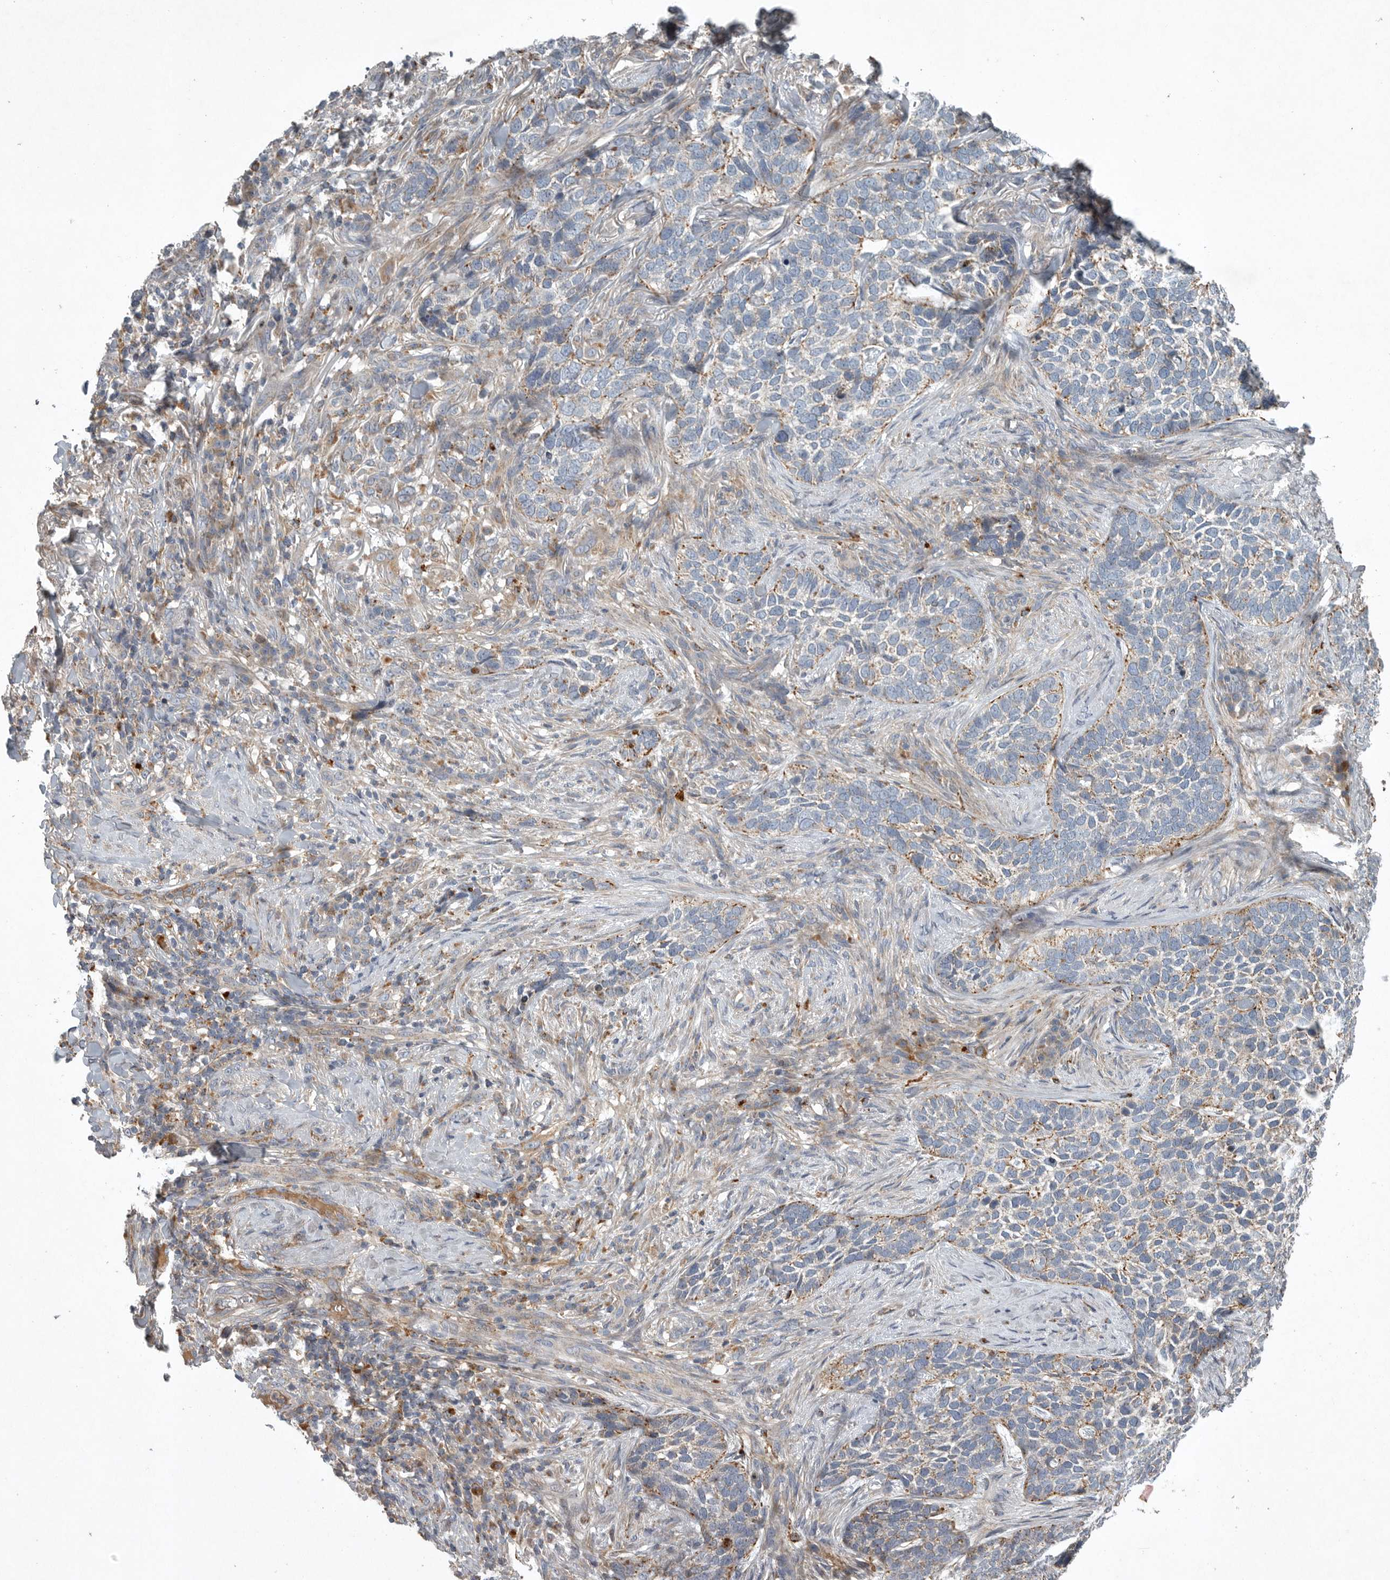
{"staining": {"intensity": "moderate", "quantity": "<25%", "location": "cytoplasmic/membranous"}, "tissue": "skin cancer", "cell_type": "Tumor cells", "image_type": "cancer", "snomed": [{"axis": "morphology", "description": "Basal cell carcinoma"}, {"axis": "topography", "description": "Skin"}], "caption": "DAB immunohistochemical staining of skin basal cell carcinoma shows moderate cytoplasmic/membranous protein positivity in approximately <25% of tumor cells.", "gene": "LAMTOR3", "patient": {"sex": "female", "age": 64}}